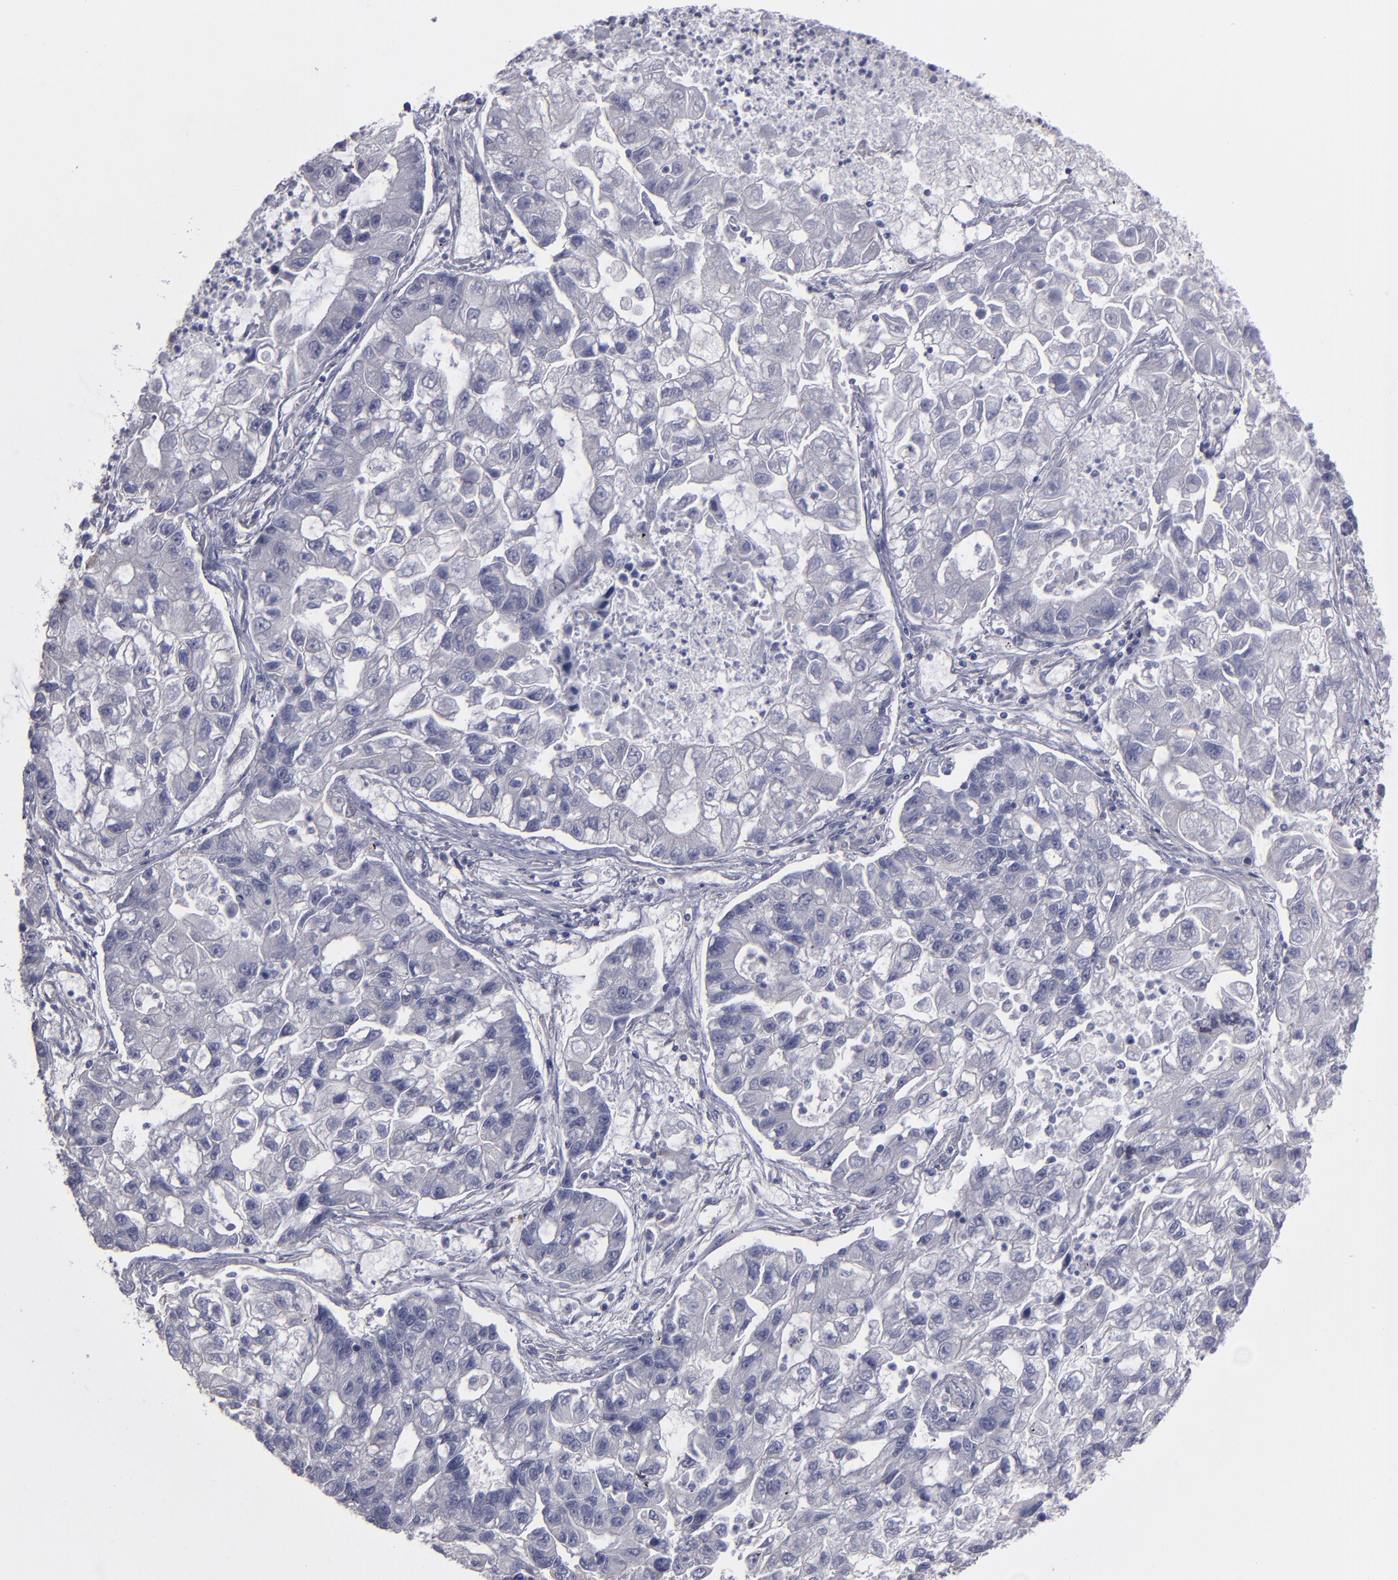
{"staining": {"intensity": "negative", "quantity": "none", "location": "none"}, "tissue": "lung cancer", "cell_type": "Tumor cells", "image_type": "cancer", "snomed": [{"axis": "morphology", "description": "Adenocarcinoma, NOS"}, {"axis": "topography", "description": "Lung"}], "caption": "IHC histopathology image of lung cancer (adenocarcinoma) stained for a protein (brown), which displays no staining in tumor cells.", "gene": "NDRG2", "patient": {"sex": "female", "age": 51}}